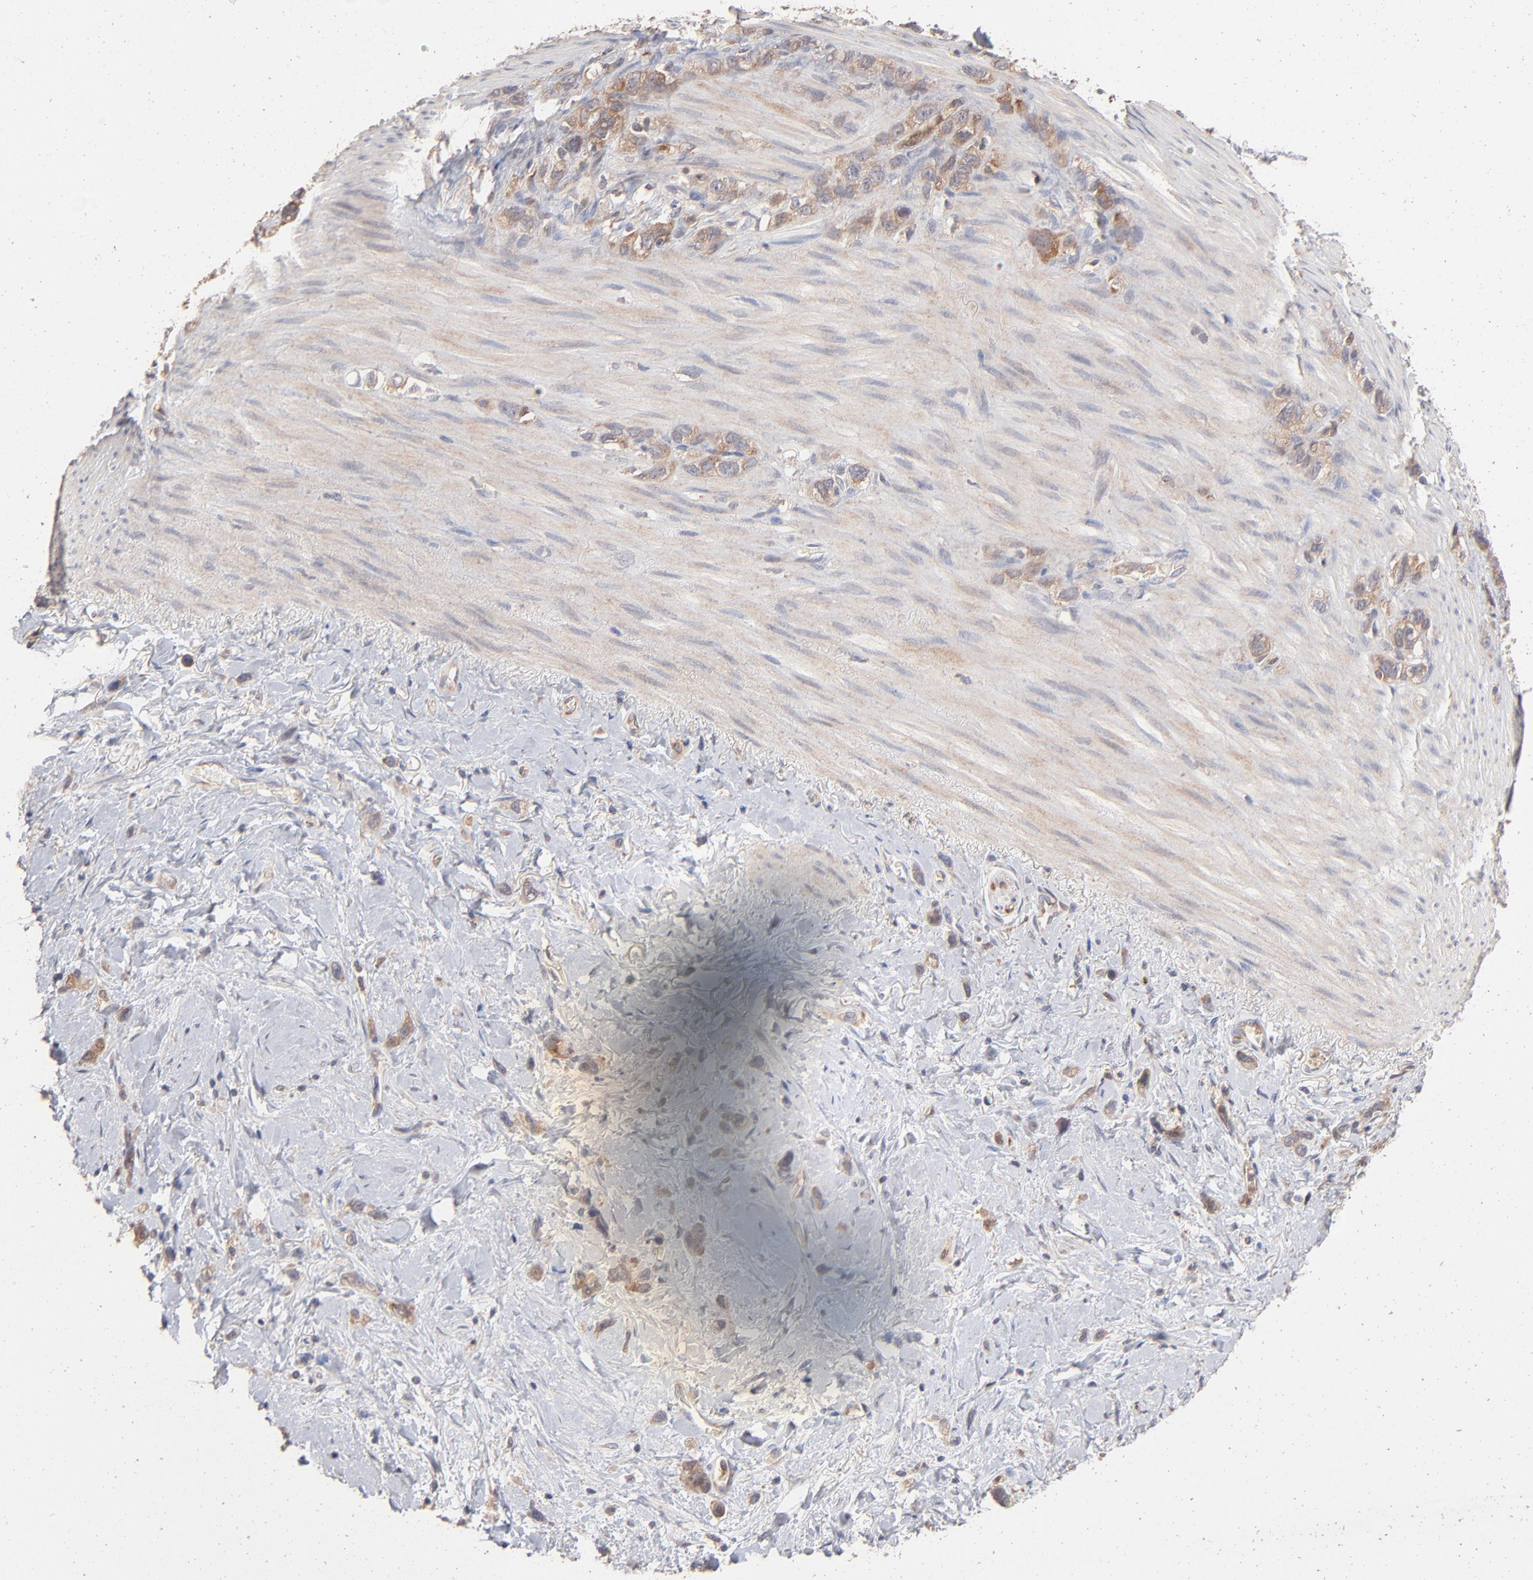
{"staining": {"intensity": "weak", "quantity": ">75%", "location": "cytoplasmic/membranous"}, "tissue": "stomach cancer", "cell_type": "Tumor cells", "image_type": "cancer", "snomed": [{"axis": "morphology", "description": "Normal tissue, NOS"}, {"axis": "morphology", "description": "Adenocarcinoma, NOS"}, {"axis": "morphology", "description": "Adenocarcinoma, High grade"}, {"axis": "topography", "description": "Stomach, upper"}, {"axis": "topography", "description": "Stomach"}], "caption": "About >75% of tumor cells in human stomach adenocarcinoma (high-grade) demonstrate weak cytoplasmic/membranous protein staining as visualized by brown immunohistochemical staining.", "gene": "IVNS1ABP", "patient": {"sex": "female", "age": 65}}